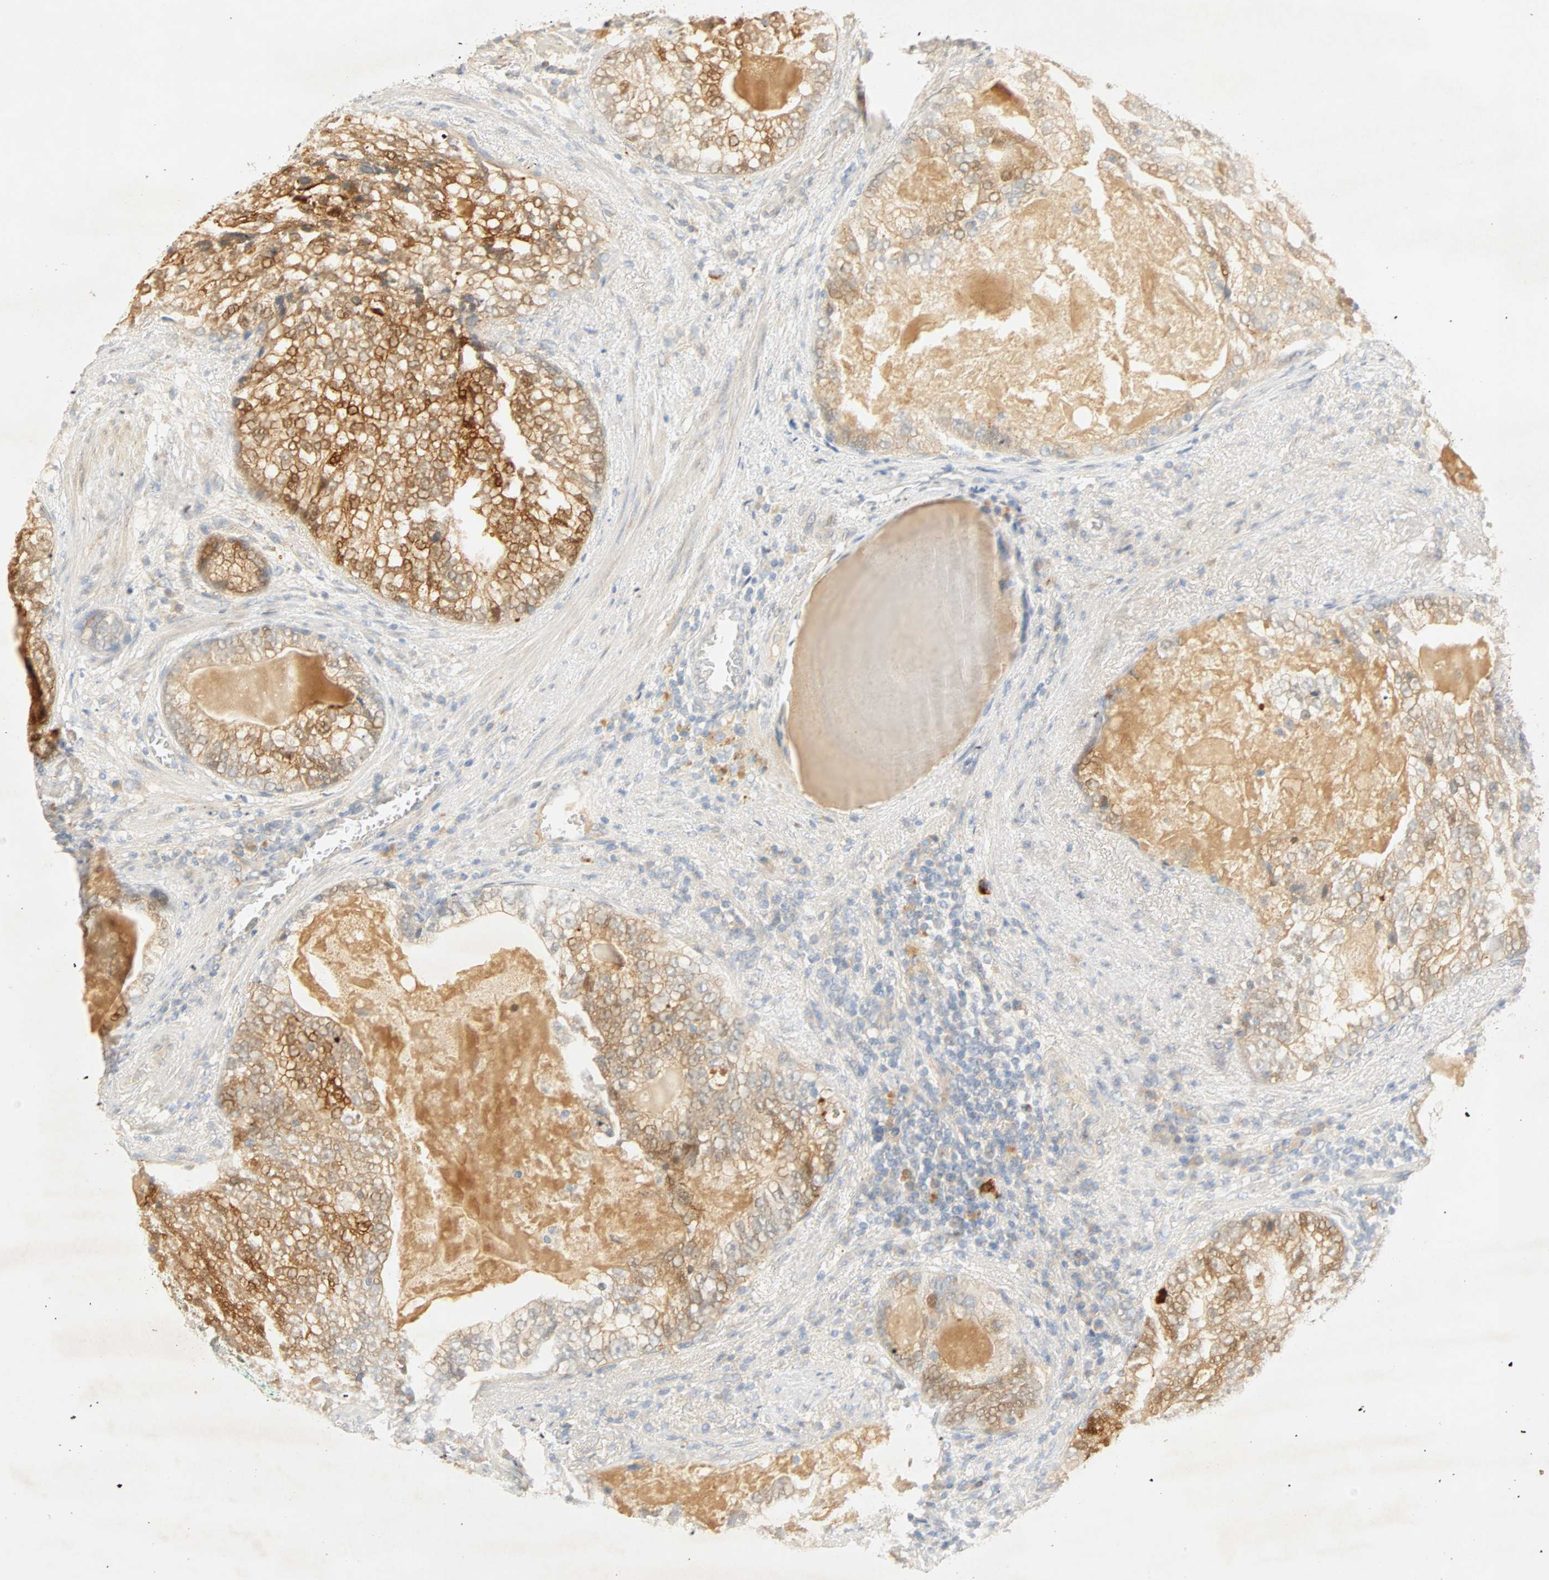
{"staining": {"intensity": "strong", "quantity": ">75%", "location": "cytoplasmic/membranous"}, "tissue": "prostate cancer", "cell_type": "Tumor cells", "image_type": "cancer", "snomed": [{"axis": "morphology", "description": "Adenocarcinoma, High grade"}, {"axis": "topography", "description": "Prostate"}], "caption": "This histopathology image displays prostate cancer (adenocarcinoma (high-grade)) stained with immunohistochemistry (IHC) to label a protein in brown. The cytoplasmic/membranous of tumor cells show strong positivity for the protein. Nuclei are counter-stained blue.", "gene": "SELENBP1", "patient": {"sex": "male", "age": 66}}